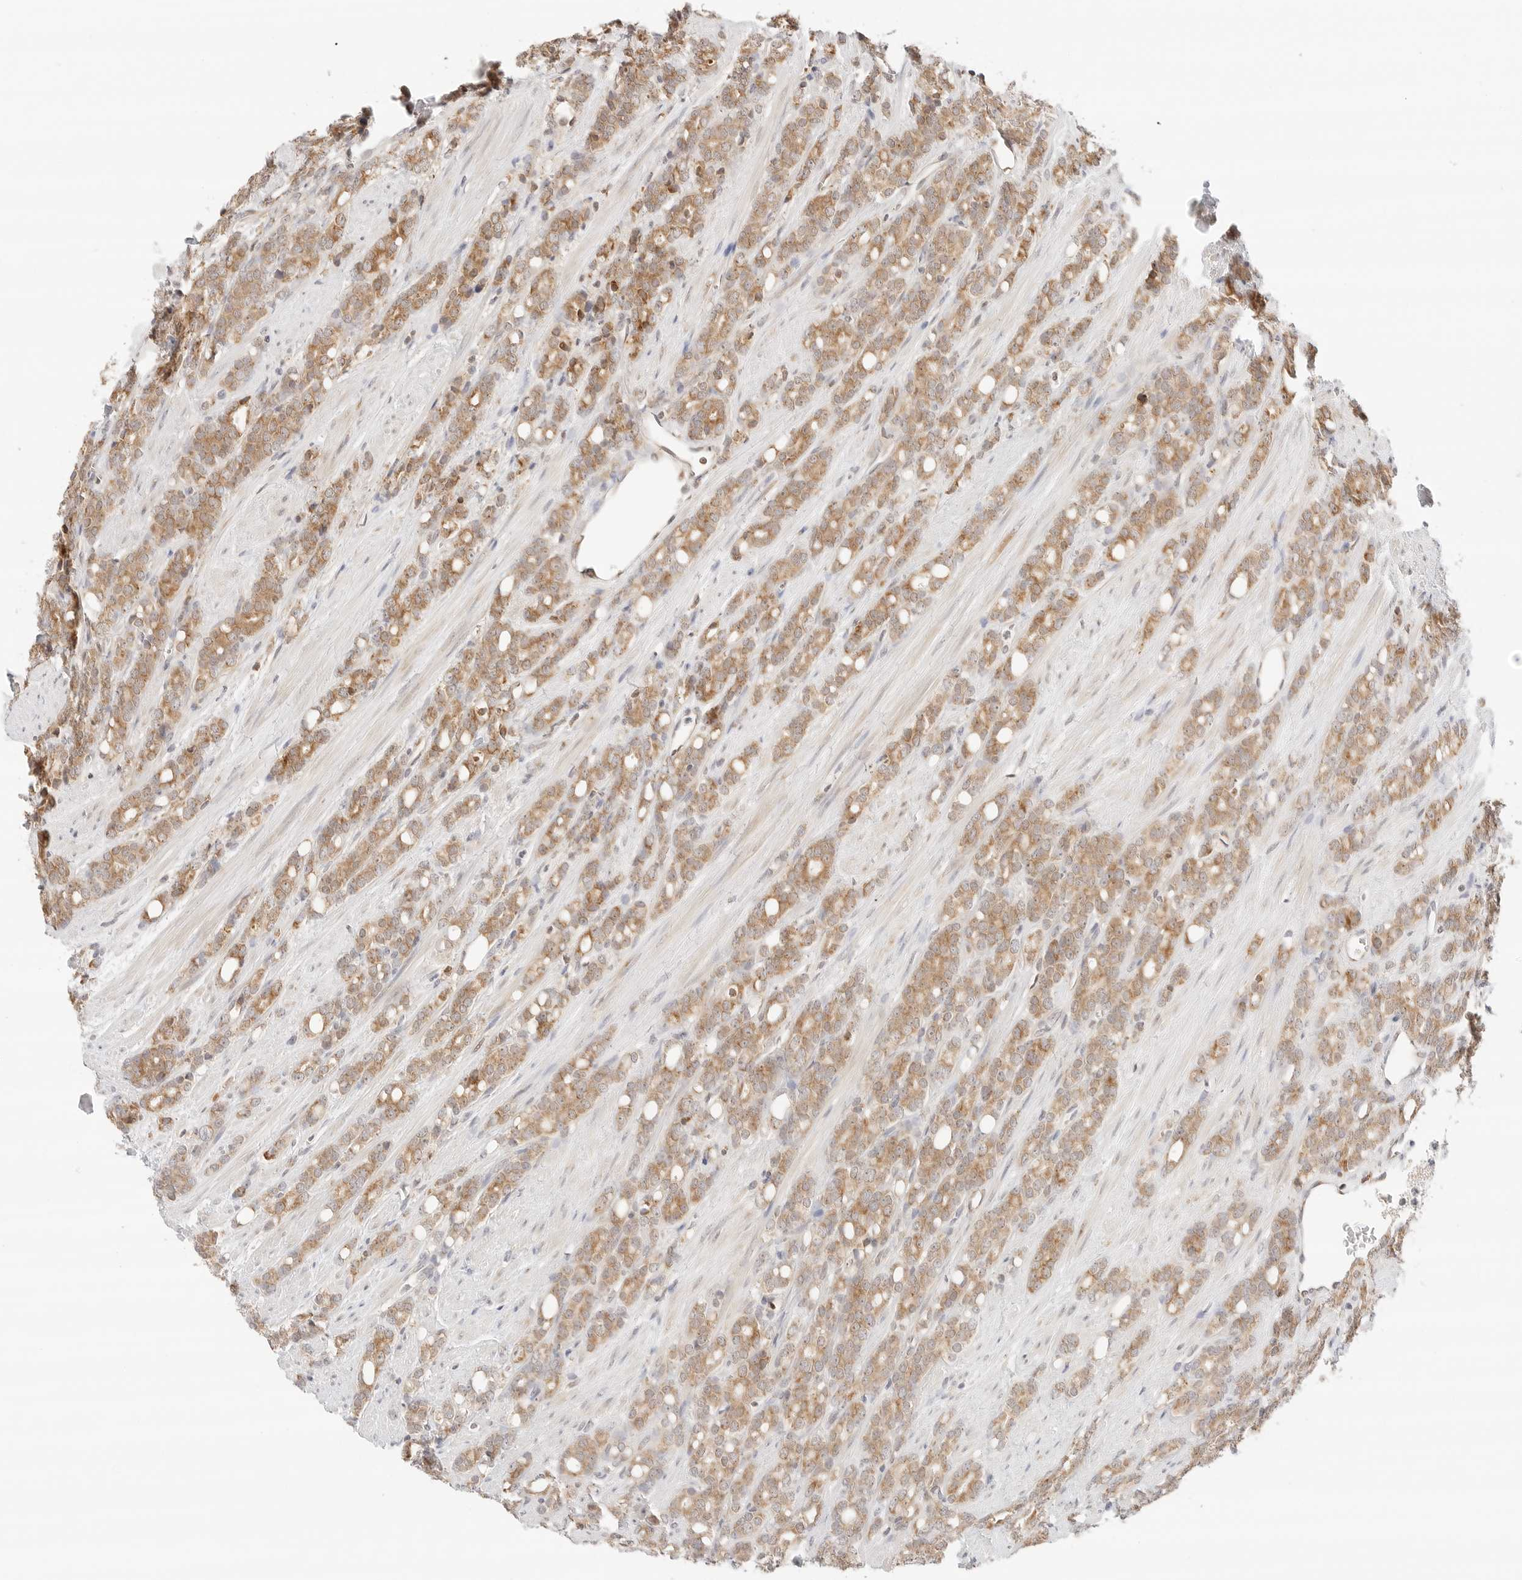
{"staining": {"intensity": "moderate", "quantity": ">75%", "location": "cytoplasmic/membranous"}, "tissue": "prostate cancer", "cell_type": "Tumor cells", "image_type": "cancer", "snomed": [{"axis": "morphology", "description": "Adenocarcinoma, High grade"}, {"axis": "topography", "description": "Prostate"}], "caption": "An IHC photomicrograph of tumor tissue is shown. Protein staining in brown labels moderate cytoplasmic/membranous positivity in prostate cancer within tumor cells.", "gene": "ERO1B", "patient": {"sex": "male", "age": 62}}